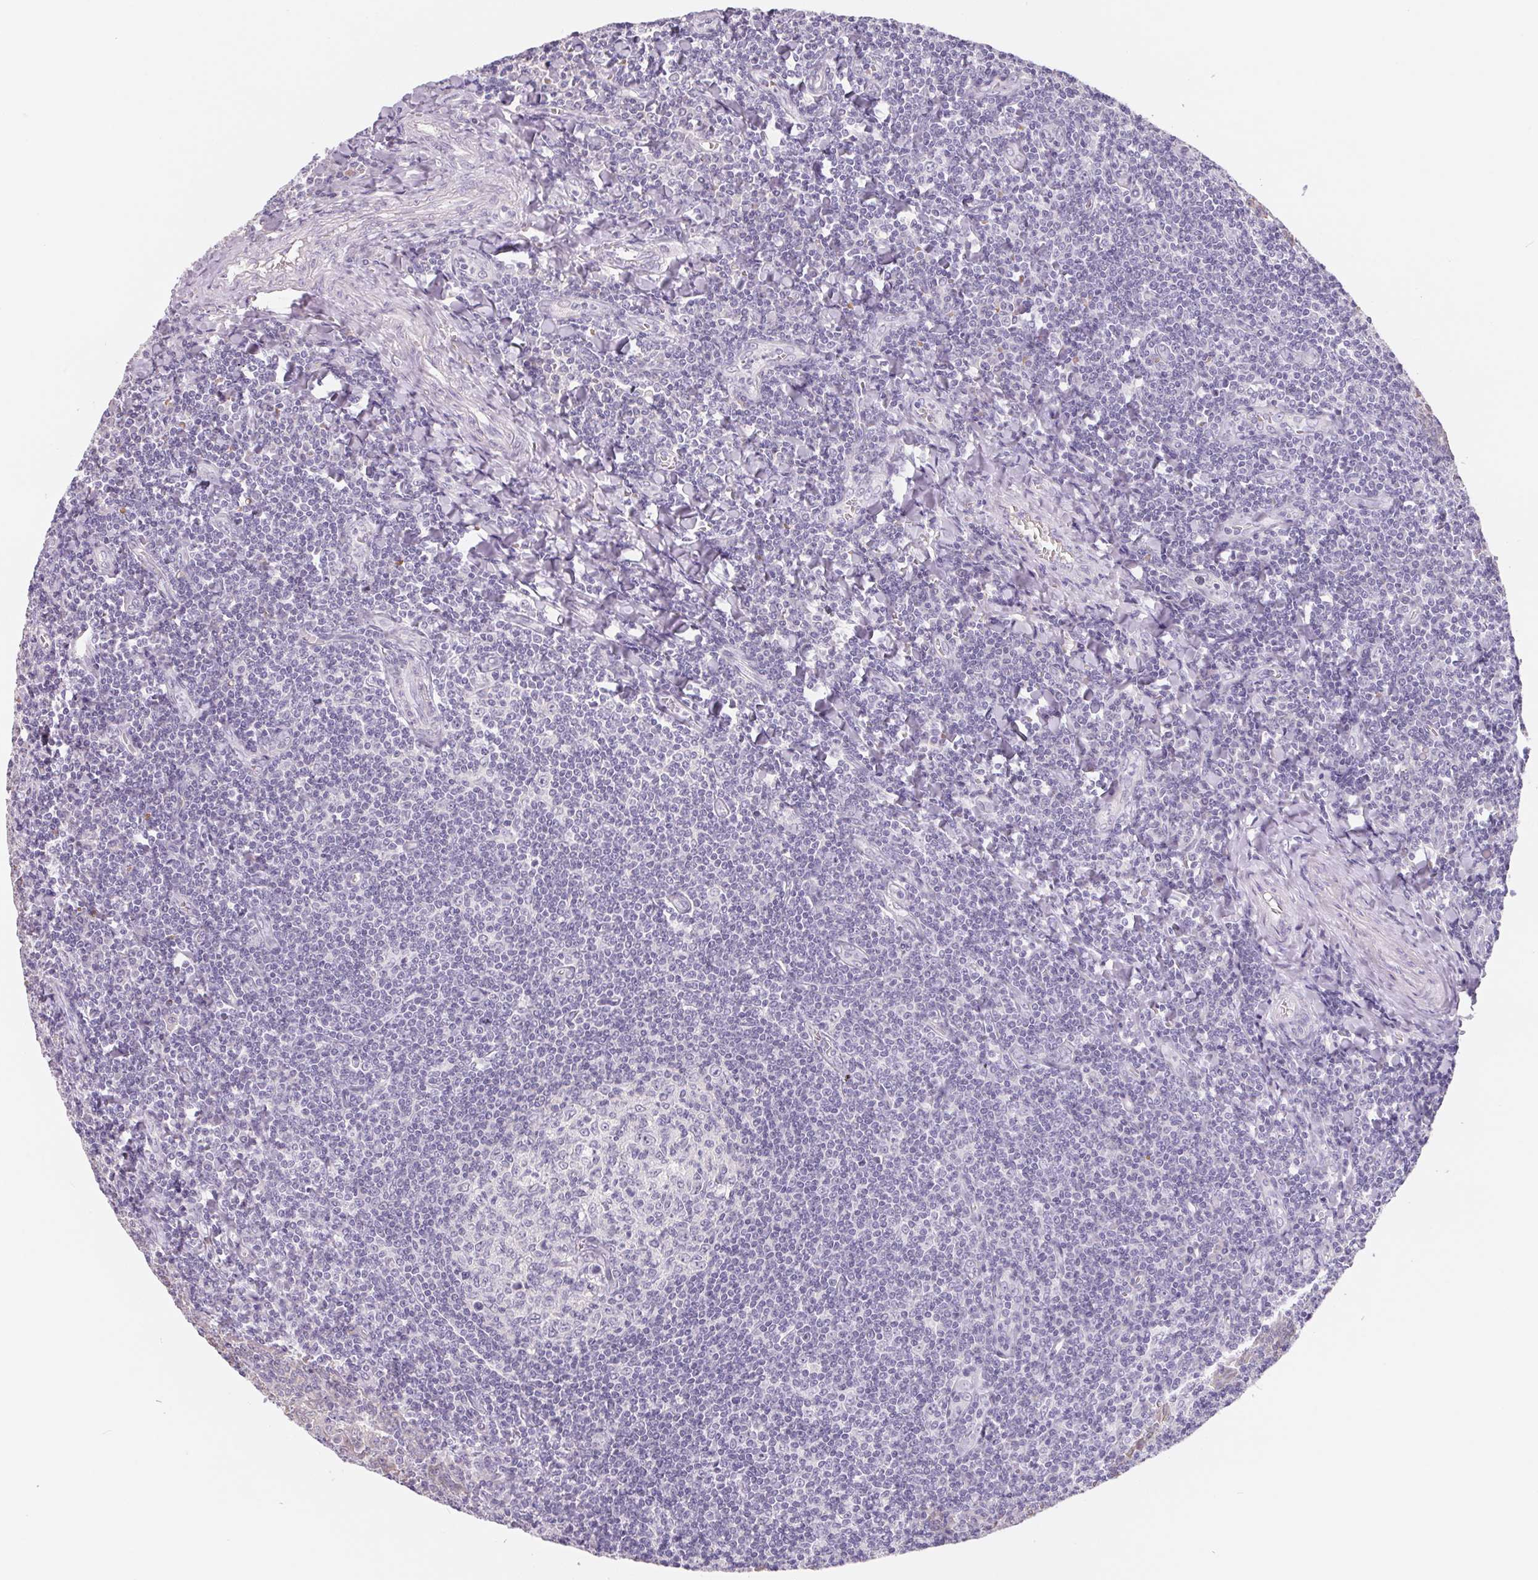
{"staining": {"intensity": "negative", "quantity": "none", "location": "none"}, "tissue": "tonsil", "cell_type": "Germinal center cells", "image_type": "normal", "snomed": [{"axis": "morphology", "description": "Normal tissue, NOS"}, {"axis": "morphology", "description": "Inflammation, NOS"}, {"axis": "topography", "description": "Tonsil"}], "caption": "A micrograph of tonsil stained for a protein reveals no brown staining in germinal center cells.", "gene": "FDX1", "patient": {"sex": "female", "age": 31}}